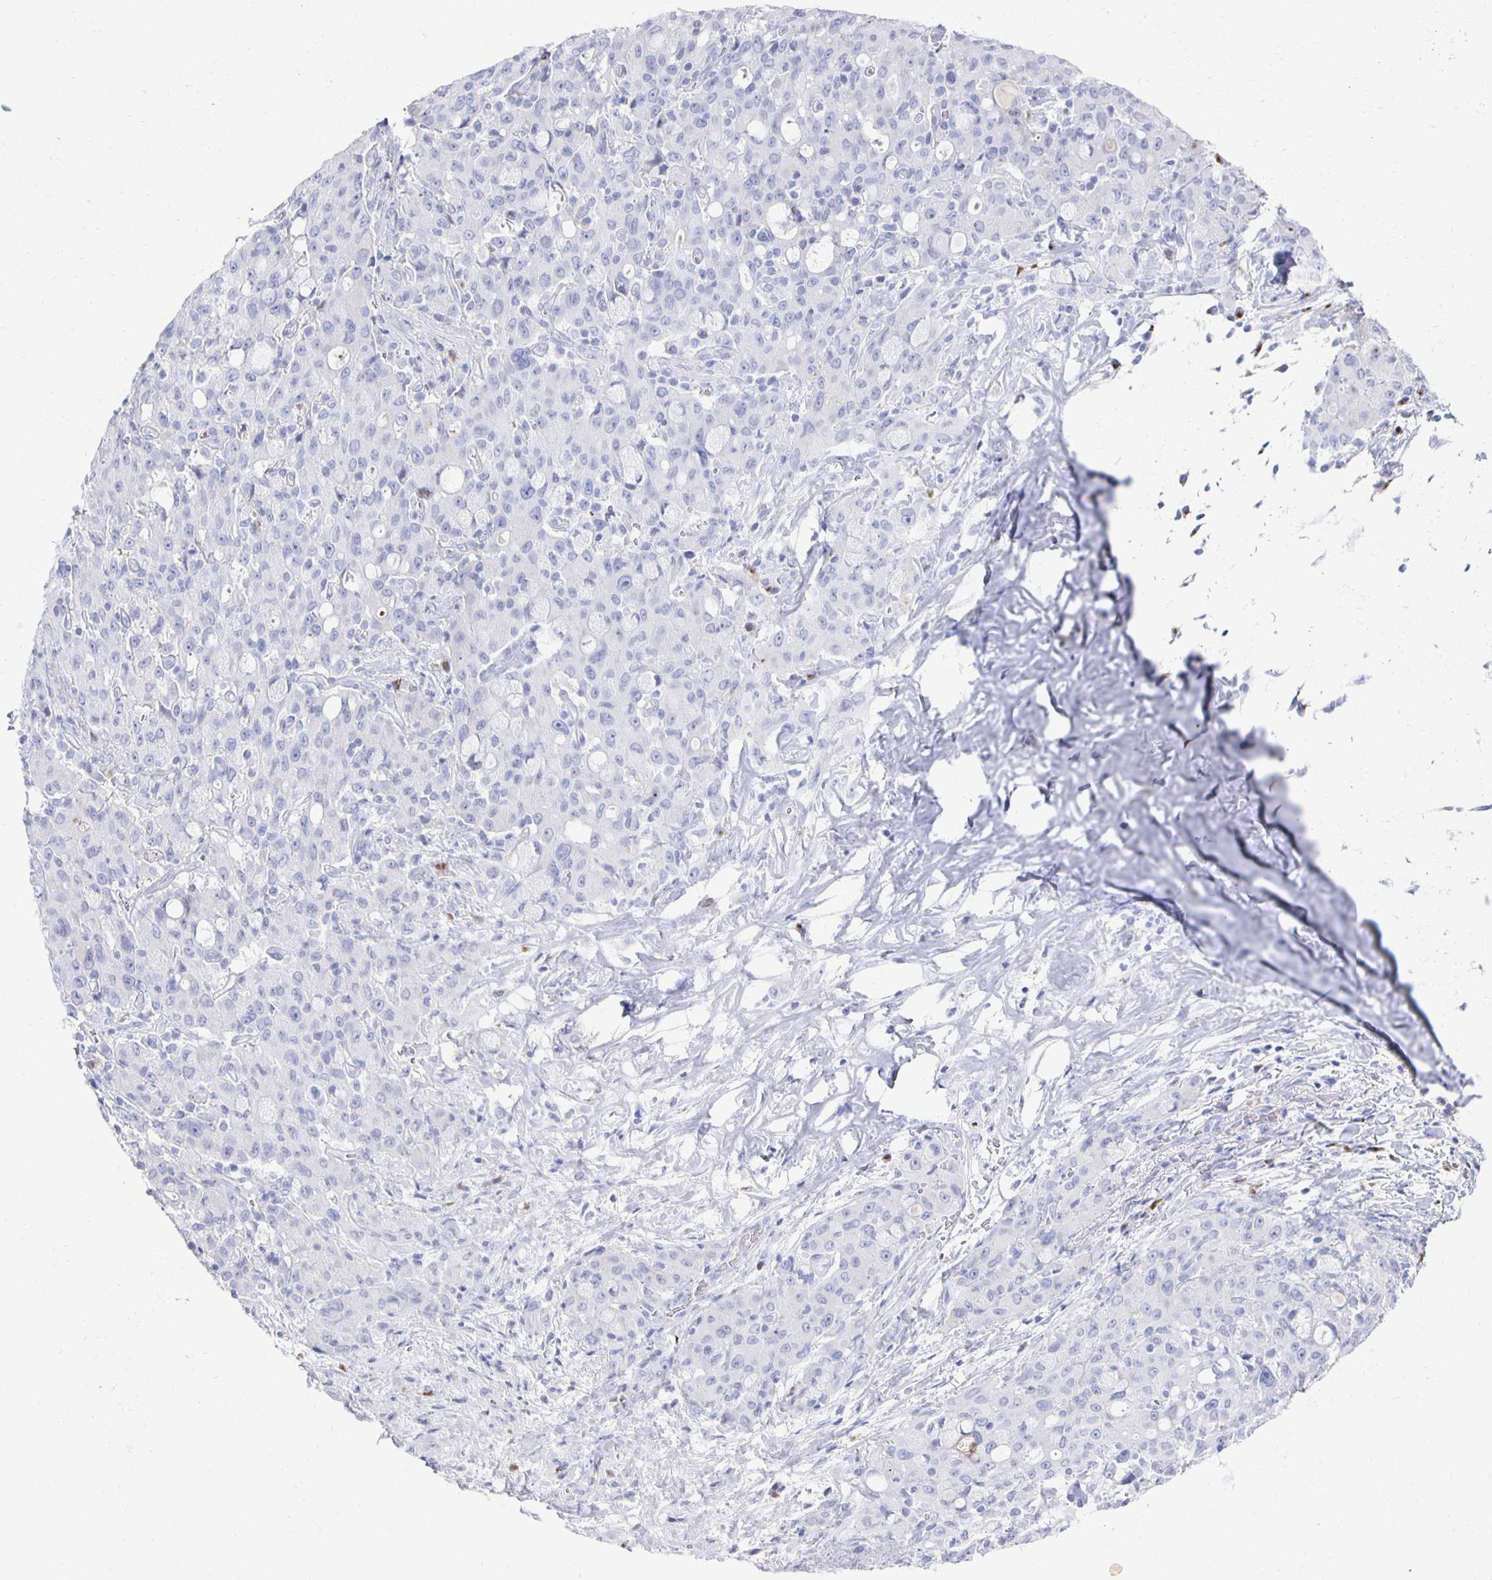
{"staining": {"intensity": "negative", "quantity": "none", "location": "none"}, "tissue": "lung cancer", "cell_type": "Tumor cells", "image_type": "cancer", "snomed": [{"axis": "morphology", "description": "Adenocarcinoma, NOS"}, {"axis": "topography", "description": "Lung"}], "caption": "This is a micrograph of immunohistochemistry staining of lung cancer (adenocarcinoma), which shows no expression in tumor cells.", "gene": "PRDM7", "patient": {"sex": "female", "age": 44}}